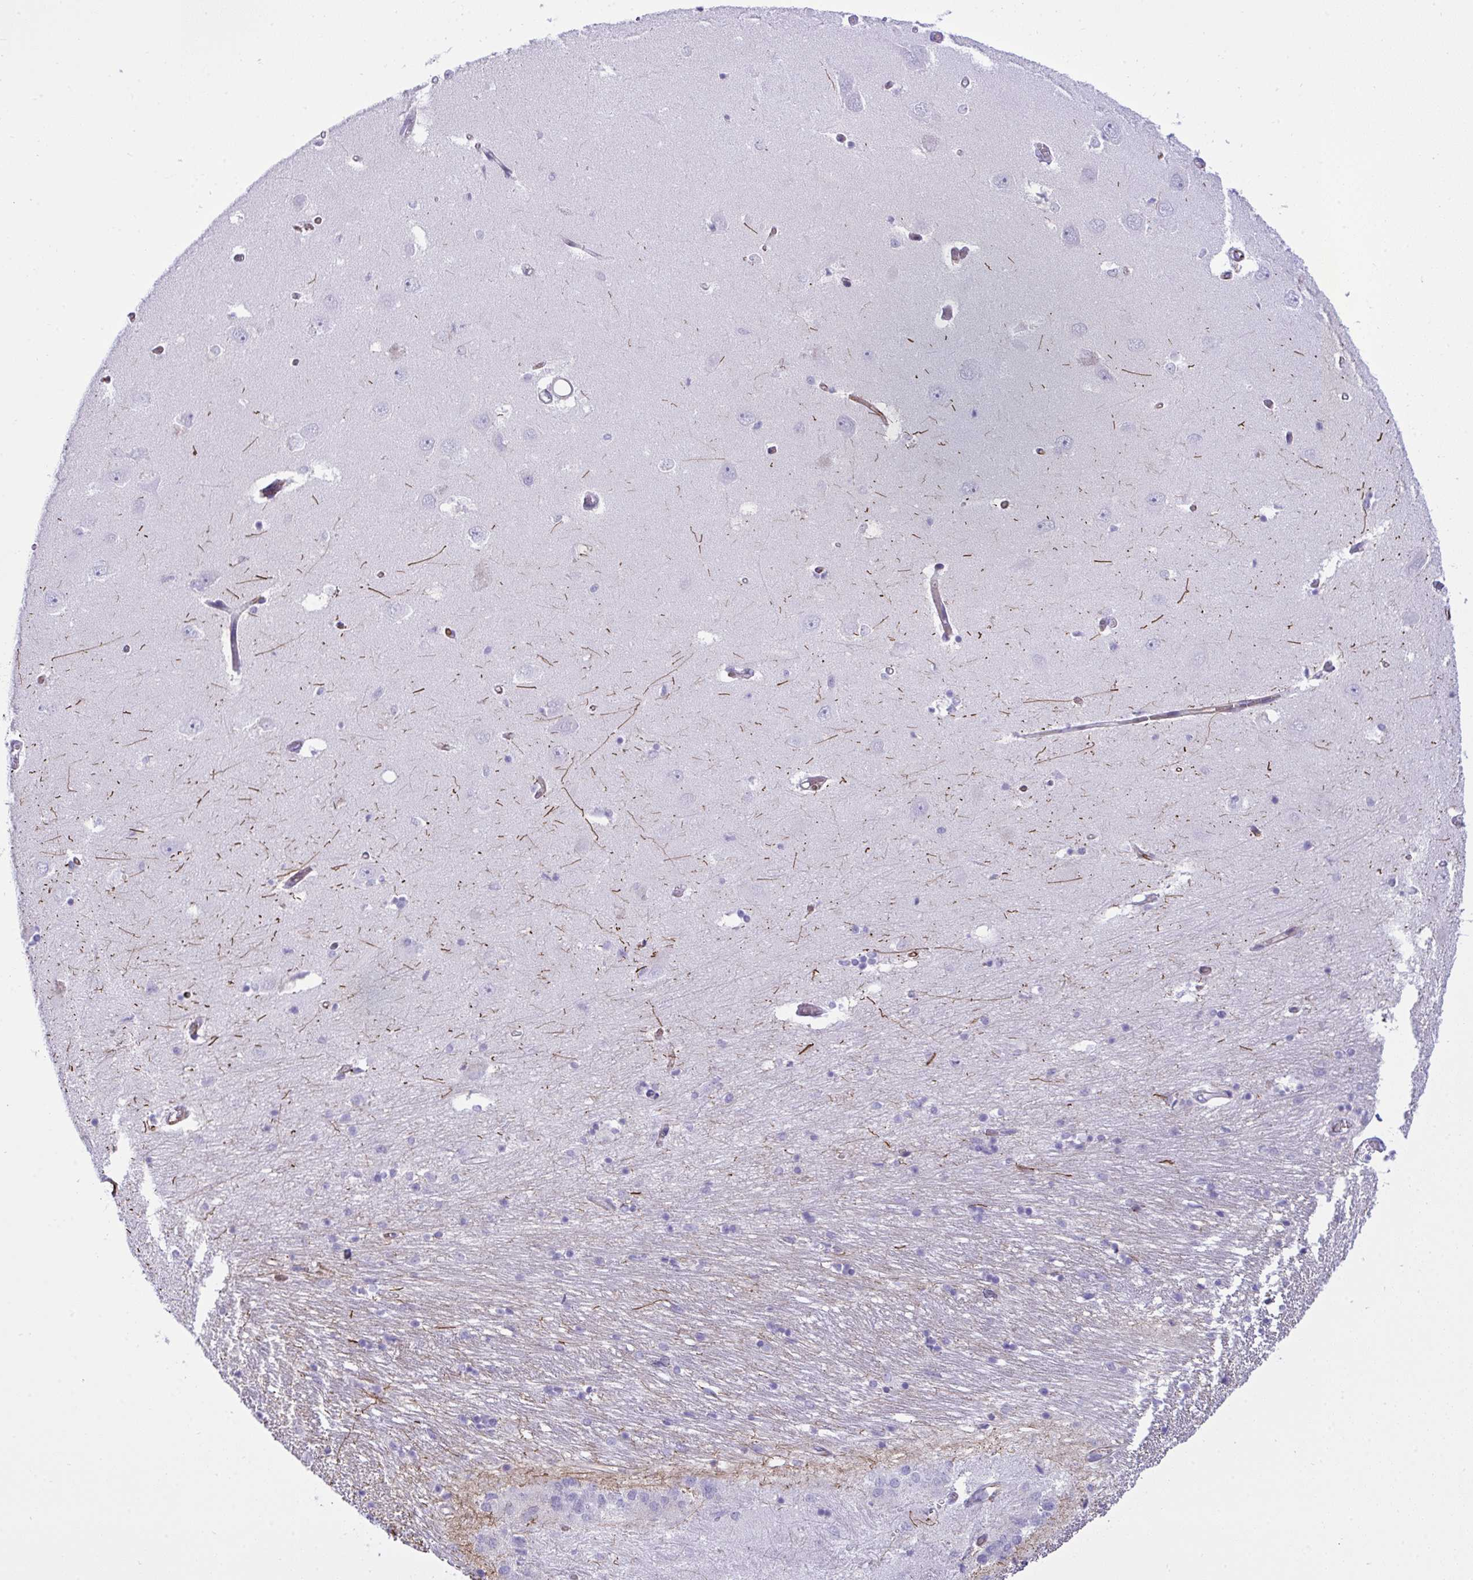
{"staining": {"intensity": "negative", "quantity": "none", "location": "none"}, "tissue": "caudate", "cell_type": "Glial cells", "image_type": "normal", "snomed": [{"axis": "morphology", "description": "Normal tissue, NOS"}, {"axis": "topography", "description": "Lateral ventricle wall"}, {"axis": "topography", "description": "Hippocampus"}], "caption": "Normal caudate was stained to show a protein in brown. There is no significant staining in glial cells. Nuclei are stained in blue.", "gene": "SLC35B1", "patient": {"sex": "female", "age": 63}}